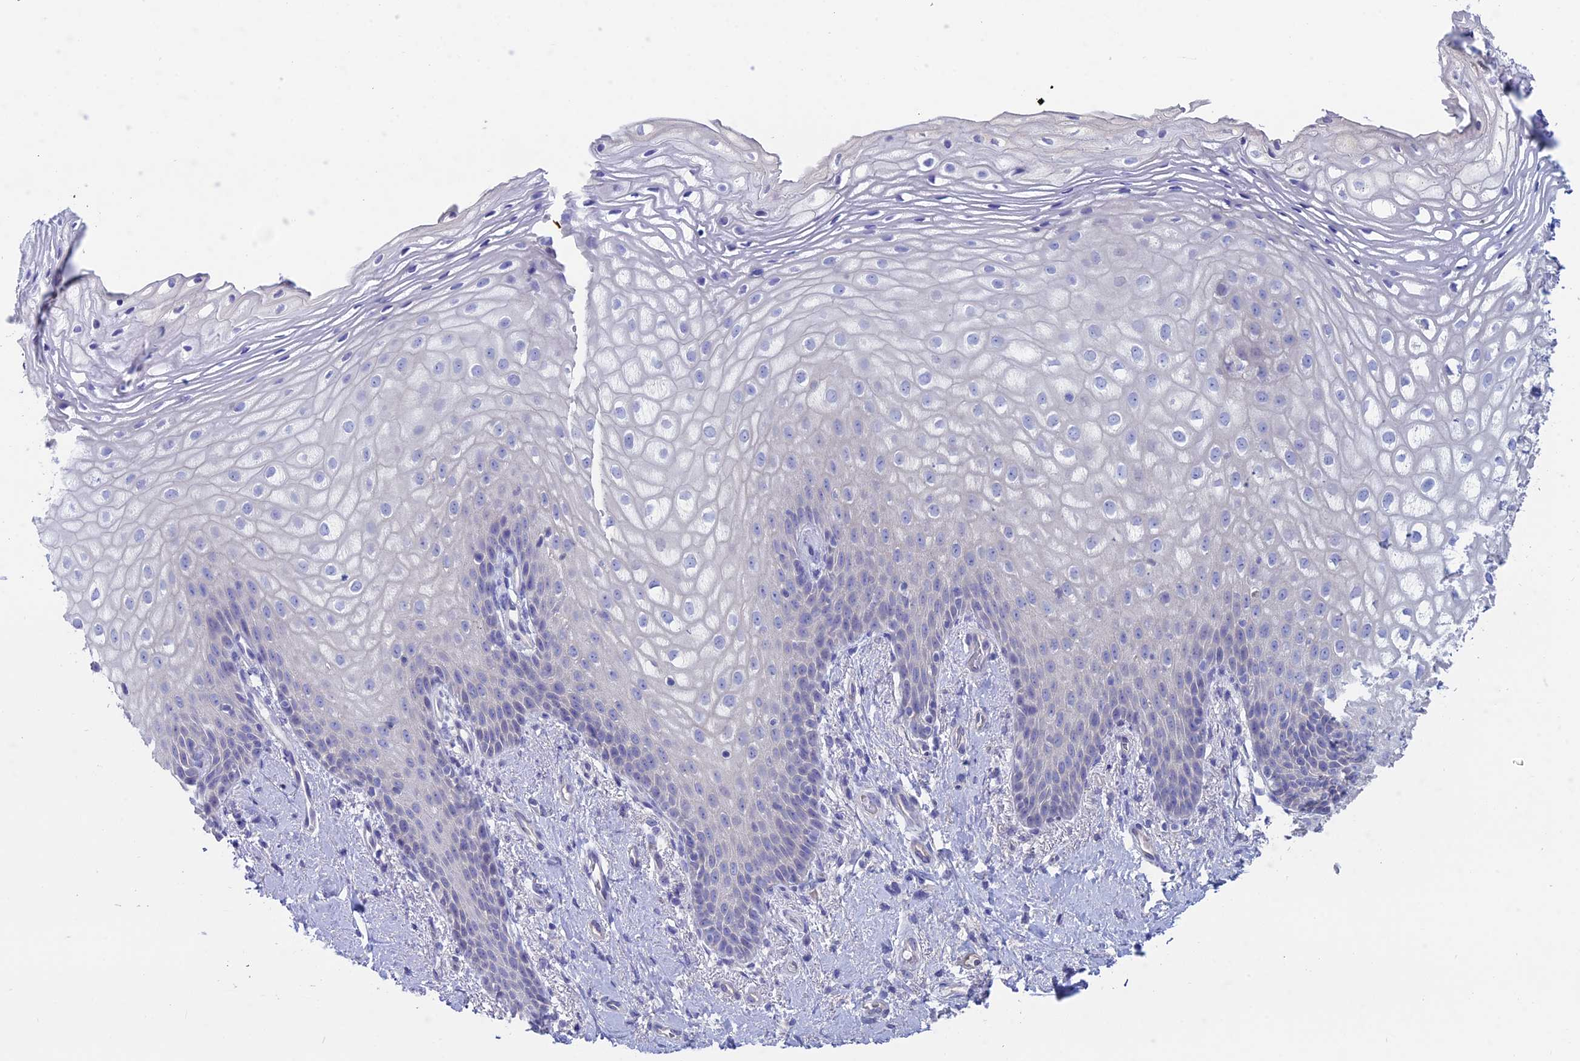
{"staining": {"intensity": "negative", "quantity": "none", "location": "none"}, "tissue": "vagina", "cell_type": "Squamous epithelial cells", "image_type": "normal", "snomed": [{"axis": "morphology", "description": "Normal tissue, NOS"}, {"axis": "topography", "description": "Vagina"}], "caption": "High power microscopy micrograph of an immunohistochemistry photomicrograph of normal vagina, revealing no significant staining in squamous epithelial cells.", "gene": "BTBD19", "patient": {"sex": "female", "age": 60}}